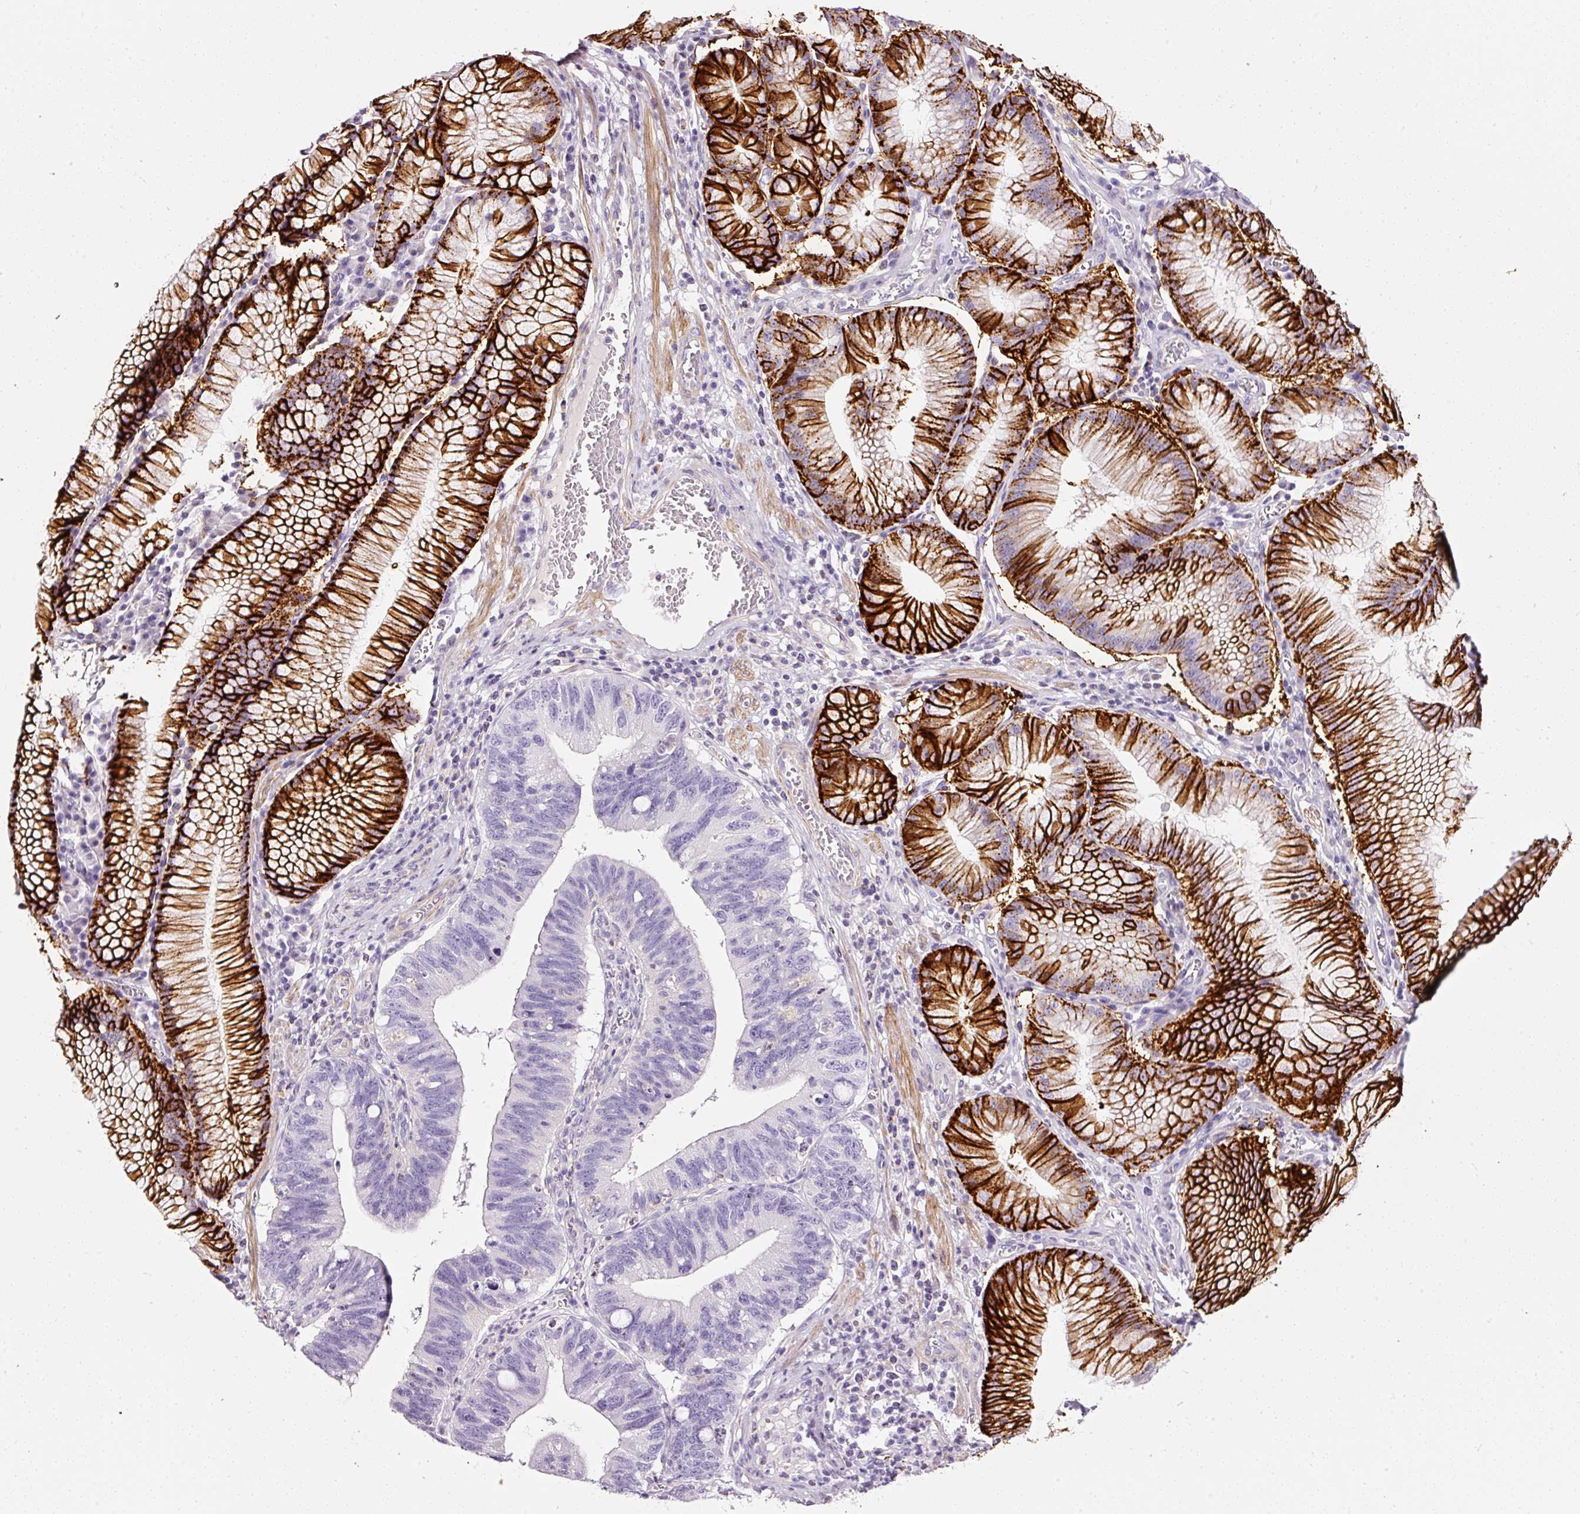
{"staining": {"intensity": "strong", "quantity": "25%-75%", "location": "cytoplasmic/membranous"}, "tissue": "stomach cancer", "cell_type": "Tumor cells", "image_type": "cancer", "snomed": [{"axis": "morphology", "description": "Adenocarcinoma, NOS"}, {"axis": "topography", "description": "Stomach"}], "caption": "Immunohistochemistry (IHC) micrograph of human adenocarcinoma (stomach) stained for a protein (brown), which displays high levels of strong cytoplasmic/membranous expression in about 25%-75% of tumor cells.", "gene": "CYB561A3", "patient": {"sex": "male", "age": 59}}